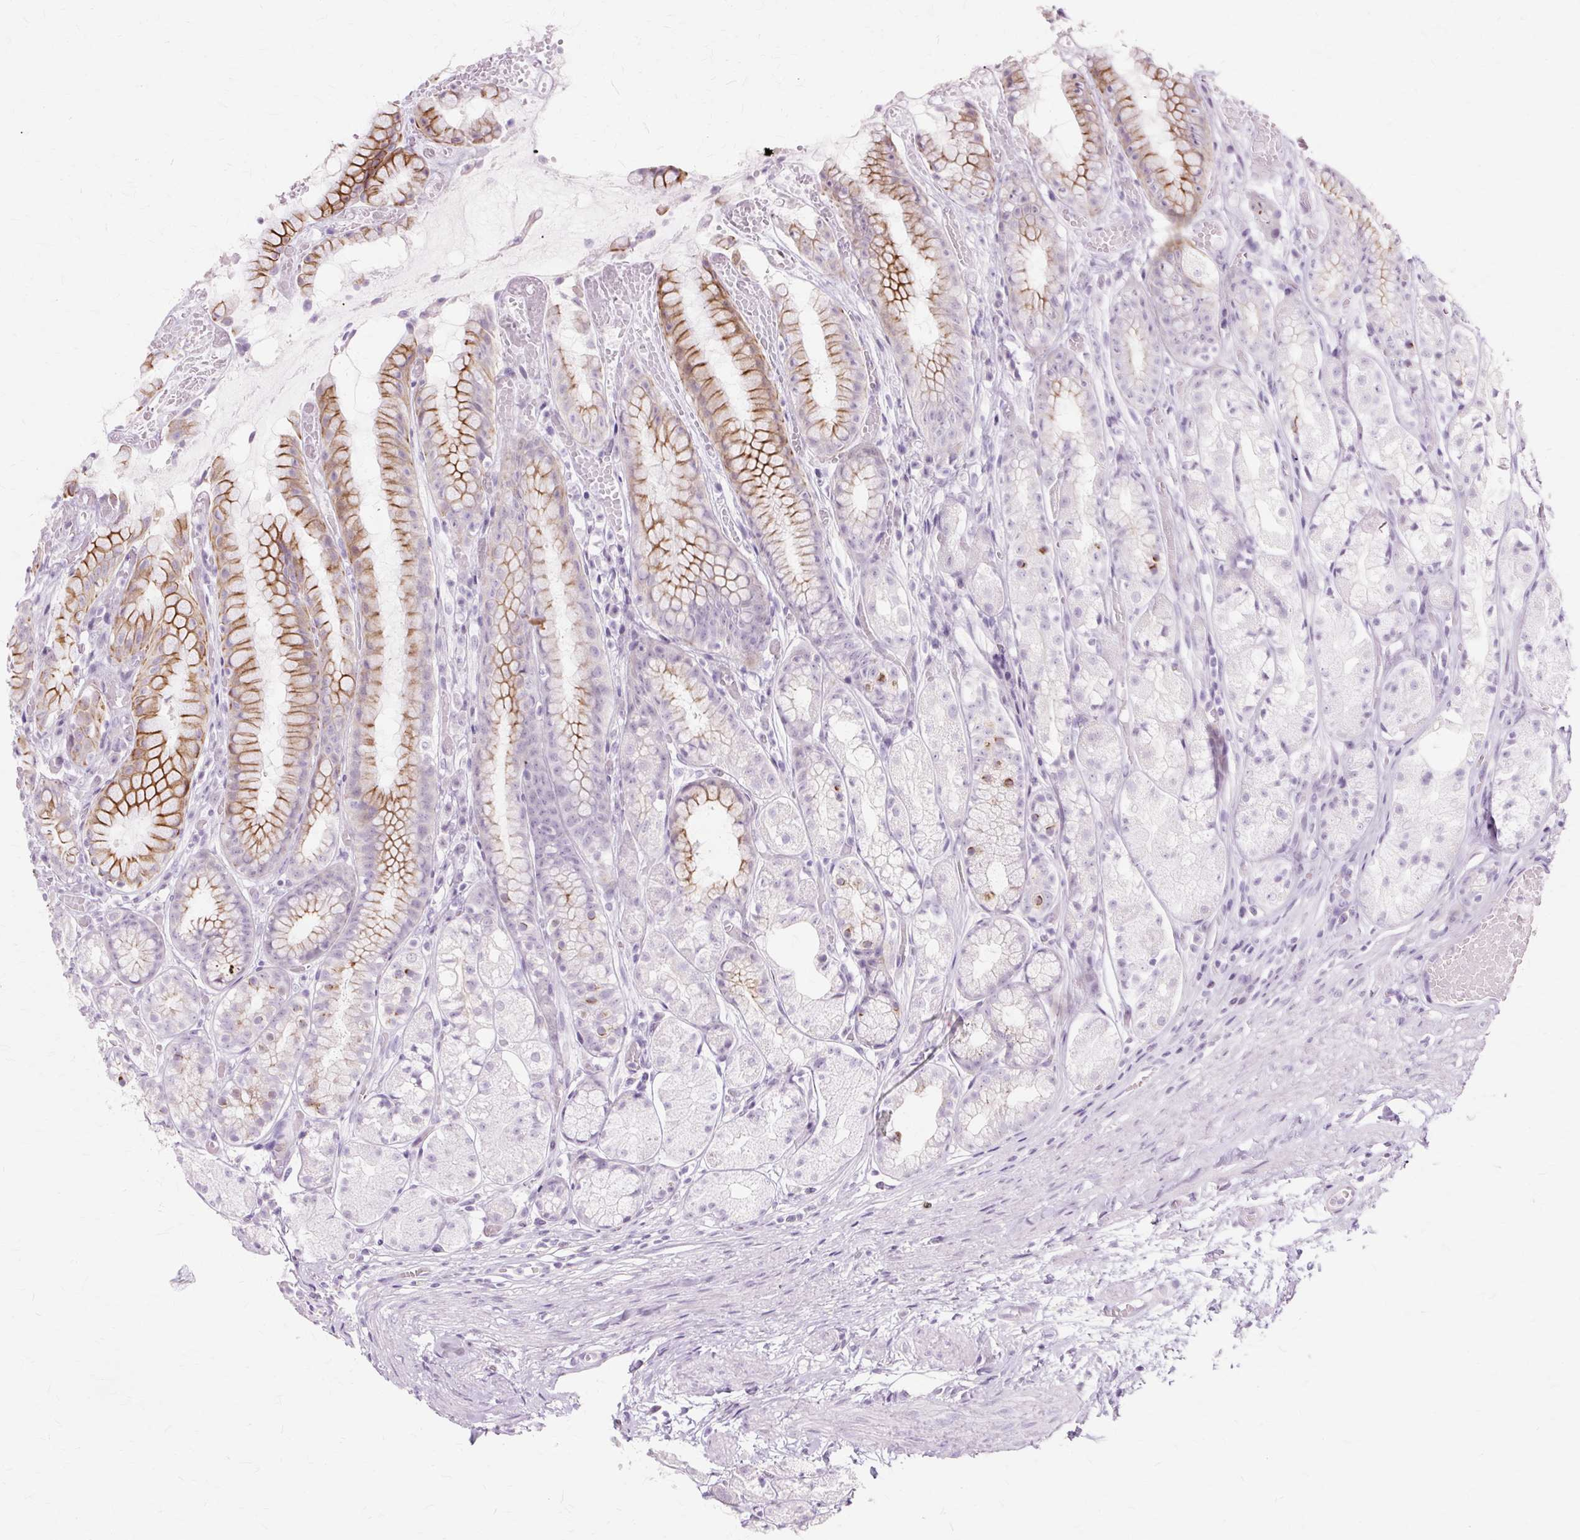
{"staining": {"intensity": "moderate", "quantity": "<25%", "location": "cytoplasmic/membranous"}, "tissue": "stomach", "cell_type": "Glandular cells", "image_type": "normal", "snomed": [{"axis": "morphology", "description": "Normal tissue, NOS"}, {"axis": "topography", "description": "Smooth muscle"}, {"axis": "topography", "description": "Stomach"}], "caption": "Unremarkable stomach was stained to show a protein in brown. There is low levels of moderate cytoplasmic/membranous expression in about <25% of glandular cells.", "gene": "IRX2", "patient": {"sex": "male", "age": 70}}